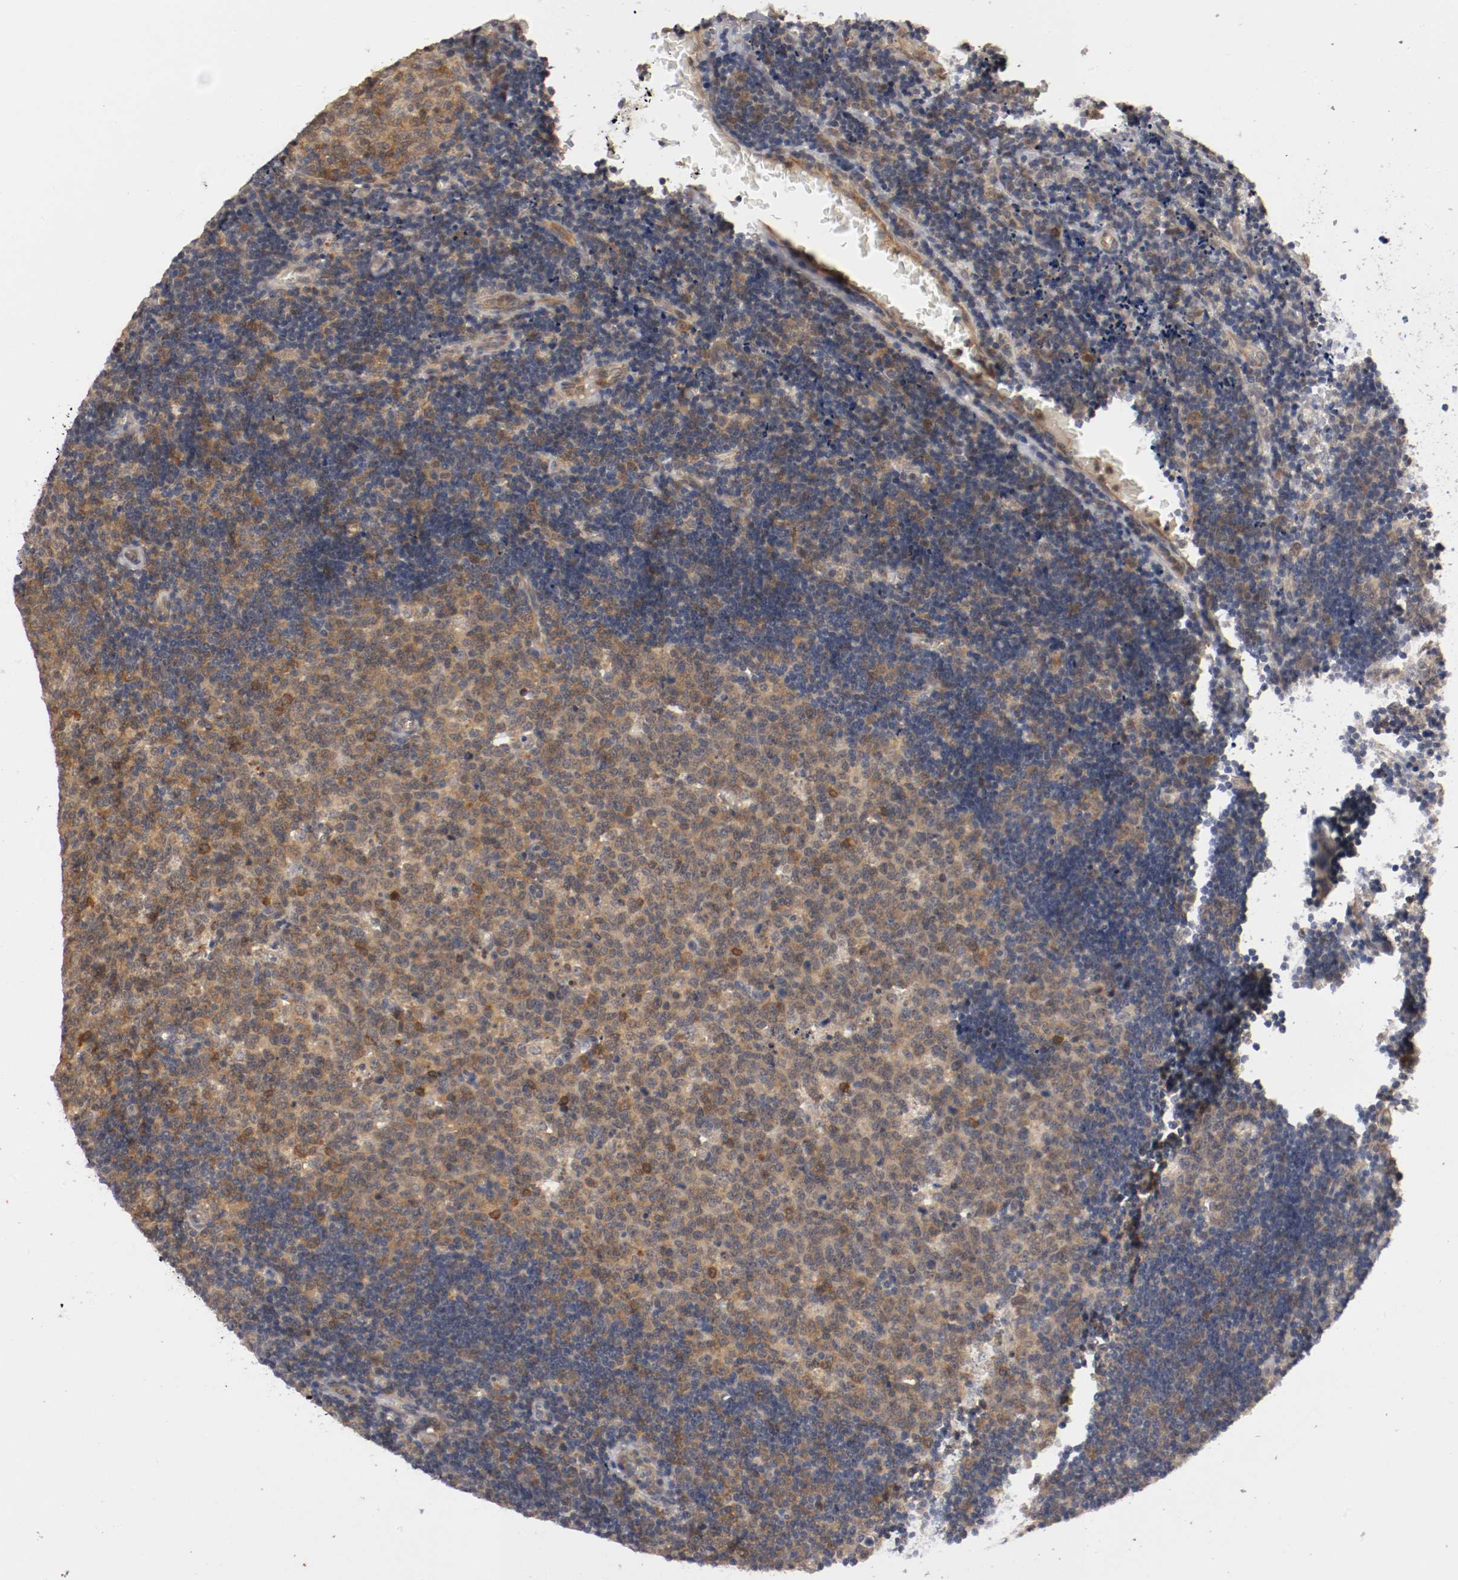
{"staining": {"intensity": "weak", "quantity": ">75%", "location": "cytoplasmic/membranous,nuclear"}, "tissue": "lymph node", "cell_type": "Germinal center cells", "image_type": "normal", "snomed": [{"axis": "morphology", "description": "Normal tissue, NOS"}, {"axis": "topography", "description": "Lymph node"}, {"axis": "topography", "description": "Salivary gland"}], "caption": "A micrograph showing weak cytoplasmic/membranous,nuclear staining in about >75% of germinal center cells in normal lymph node, as visualized by brown immunohistochemical staining.", "gene": "RBM23", "patient": {"sex": "male", "age": 8}}